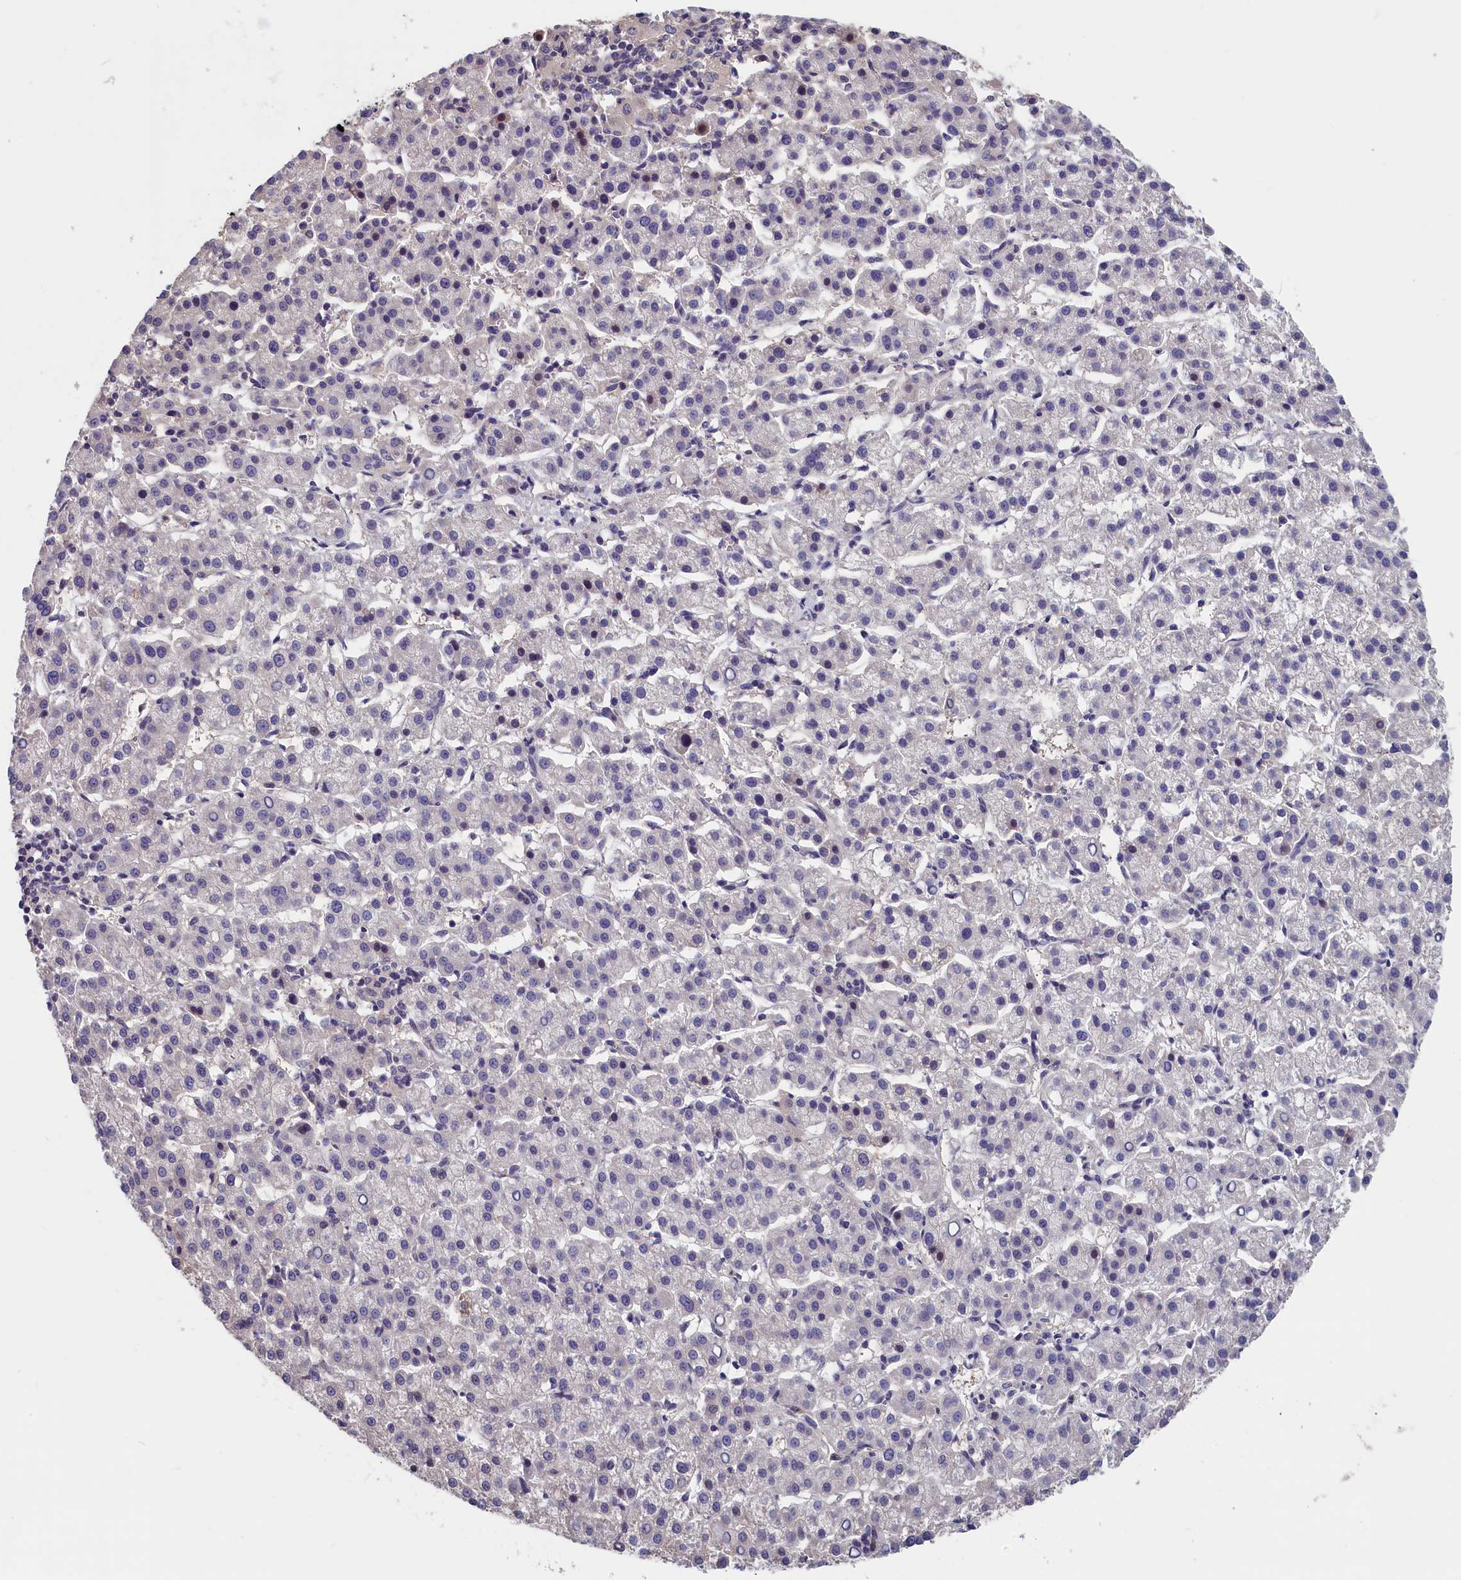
{"staining": {"intensity": "negative", "quantity": "none", "location": "none"}, "tissue": "liver cancer", "cell_type": "Tumor cells", "image_type": "cancer", "snomed": [{"axis": "morphology", "description": "Carcinoma, Hepatocellular, NOS"}, {"axis": "topography", "description": "Liver"}], "caption": "DAB immunohistochemical staining of liver cancer (hepatocellular carcinoma) exhibits no significant positivity in tumor cells.", "gene": "TMEM116", "patient": {"sex": "female", "age": 58}}